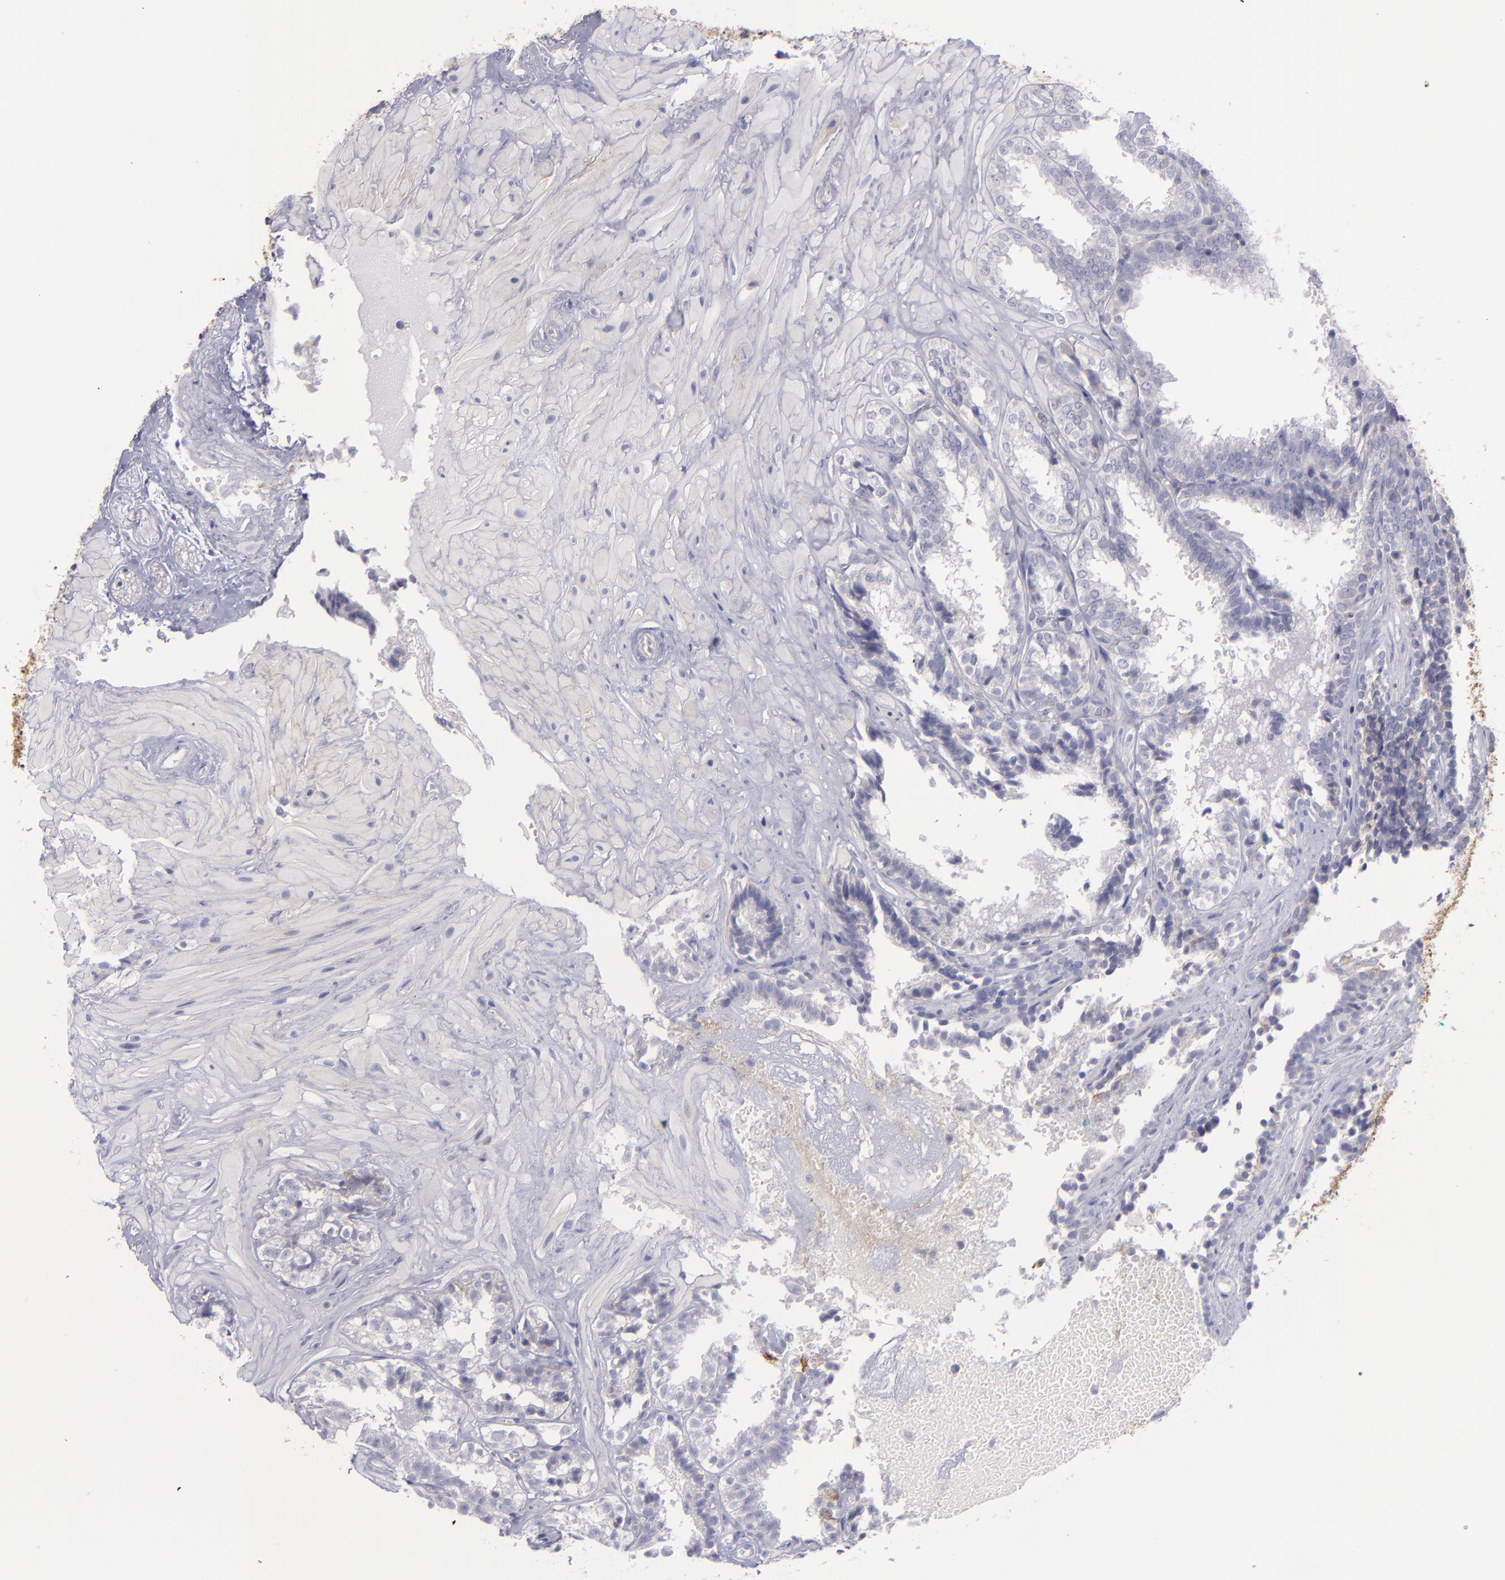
{"staining": {"intensity": "negative", "quantity": "none", "location": "none"}, "tissue": "seminal vesicle", "cell_type": "Glandular cells", "image_type": "normal", "snomed": [{"axis": "morphology", "description": "Normal tissue, NOS"}, {"axis": "topography", "description": "Seminal veicle"}], "caption": "Histopathology image shows no protein positivity in glandular cells of normal seminal vesicle. The staining was performed using DAB (3,3'-diaminobenzidine) to visualize the protein expression in brown, while the nuclei were stained in blue with hematoxylin (Magnification: 20x).", "gene": "BSG", "patient": {"sex": "male", "age": 26}}